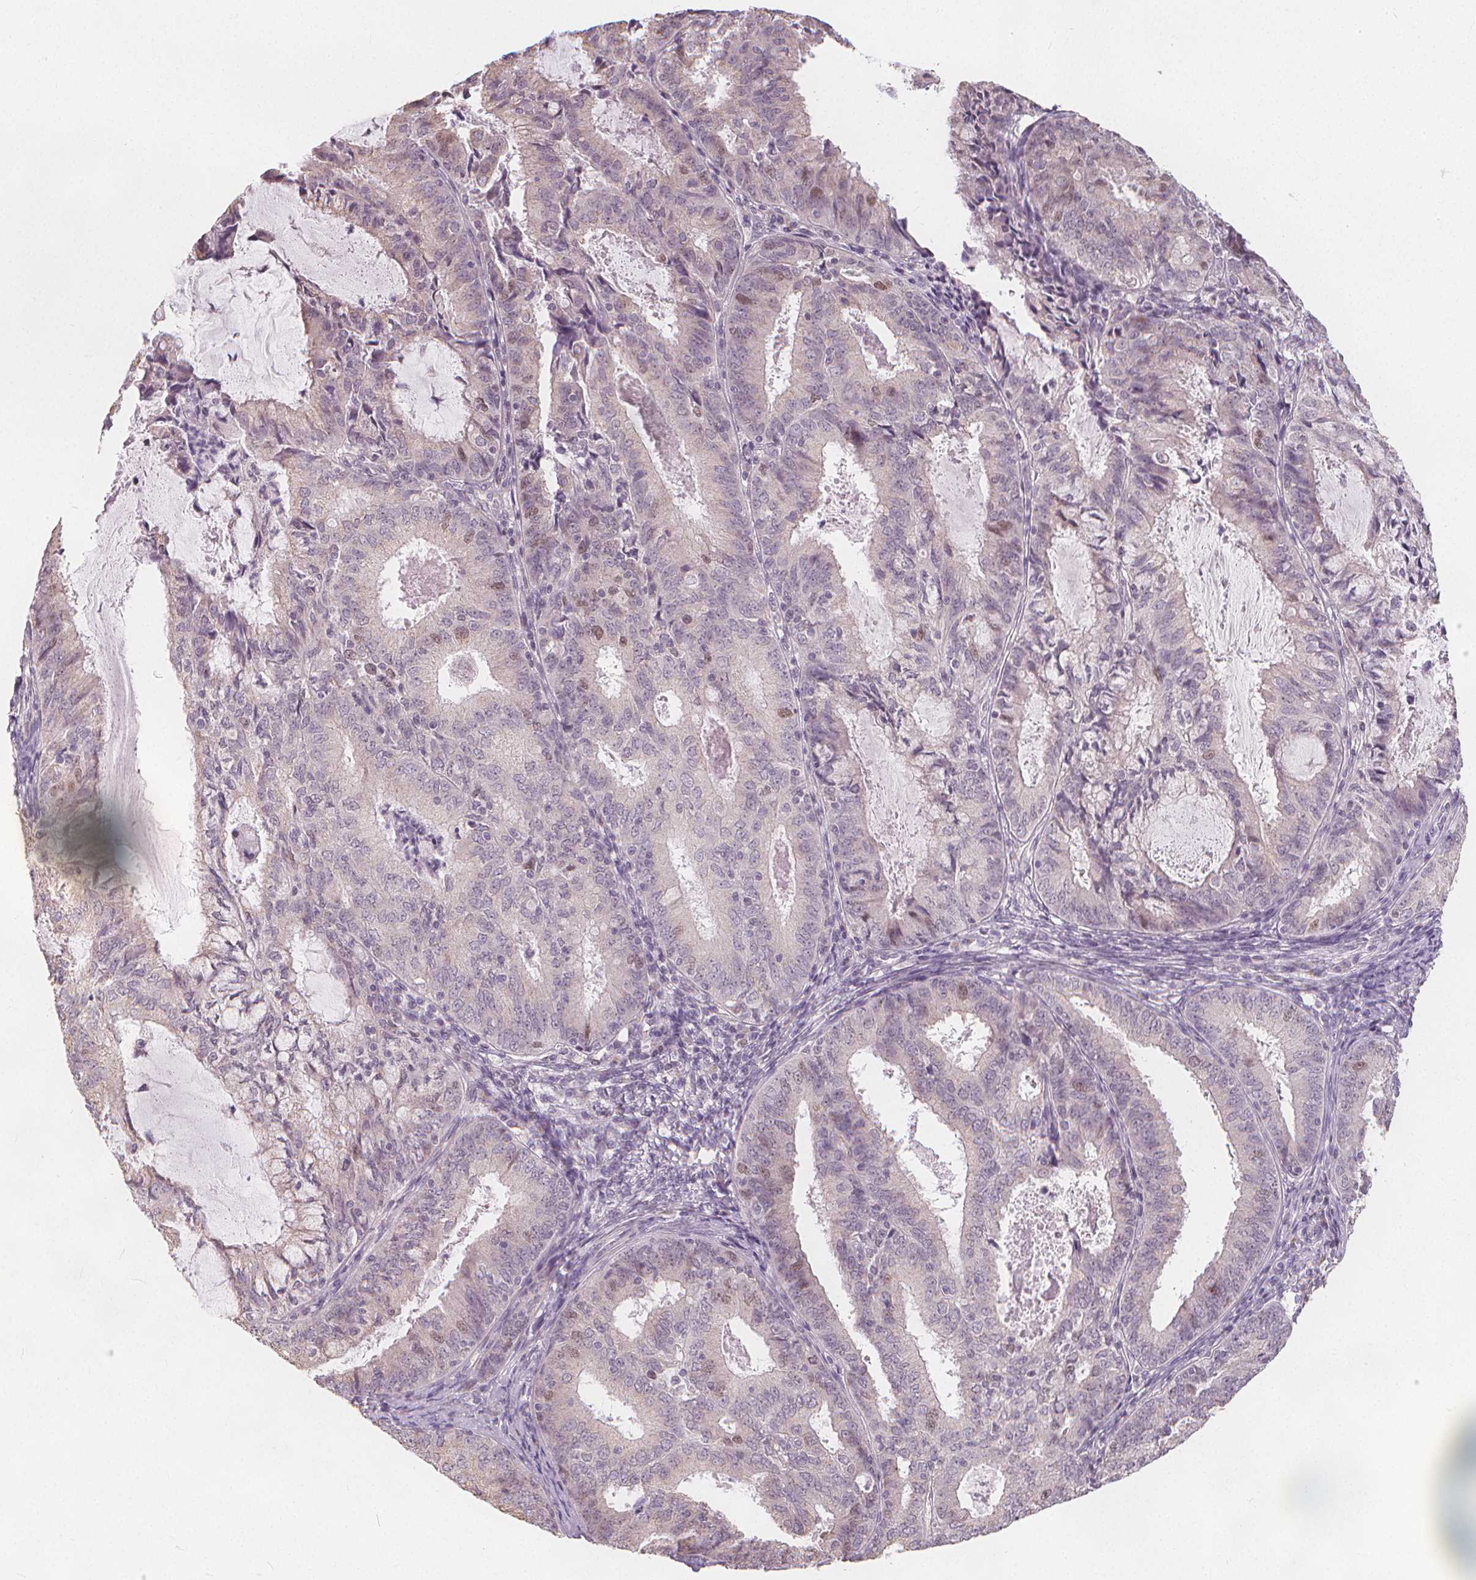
{"staining": {"intensity": "negative", "quantity": "none", "location": "none"}, "tissue": "endometrial cancer", "cell_type": "Tumor cells", "image_type": "cancer", "snomed": [{"axis": "morphology", "description": "Adenocarcinoma, NOS"}, {"axis": "topography", "description": "Endometrium"}], "caption": "High magnification brightfield microscopy of endometrial cancer stained with DAB (3,3'-diaminobenzidine) (brown) and counterstained with hematoxylin (blue): tumor cells show no significant staining. (Brightfield microscopy of DAB immunohistochemistry at high magnification).", "gene": "TIPIN", "patient": {"sex": "female", "age": 57}}